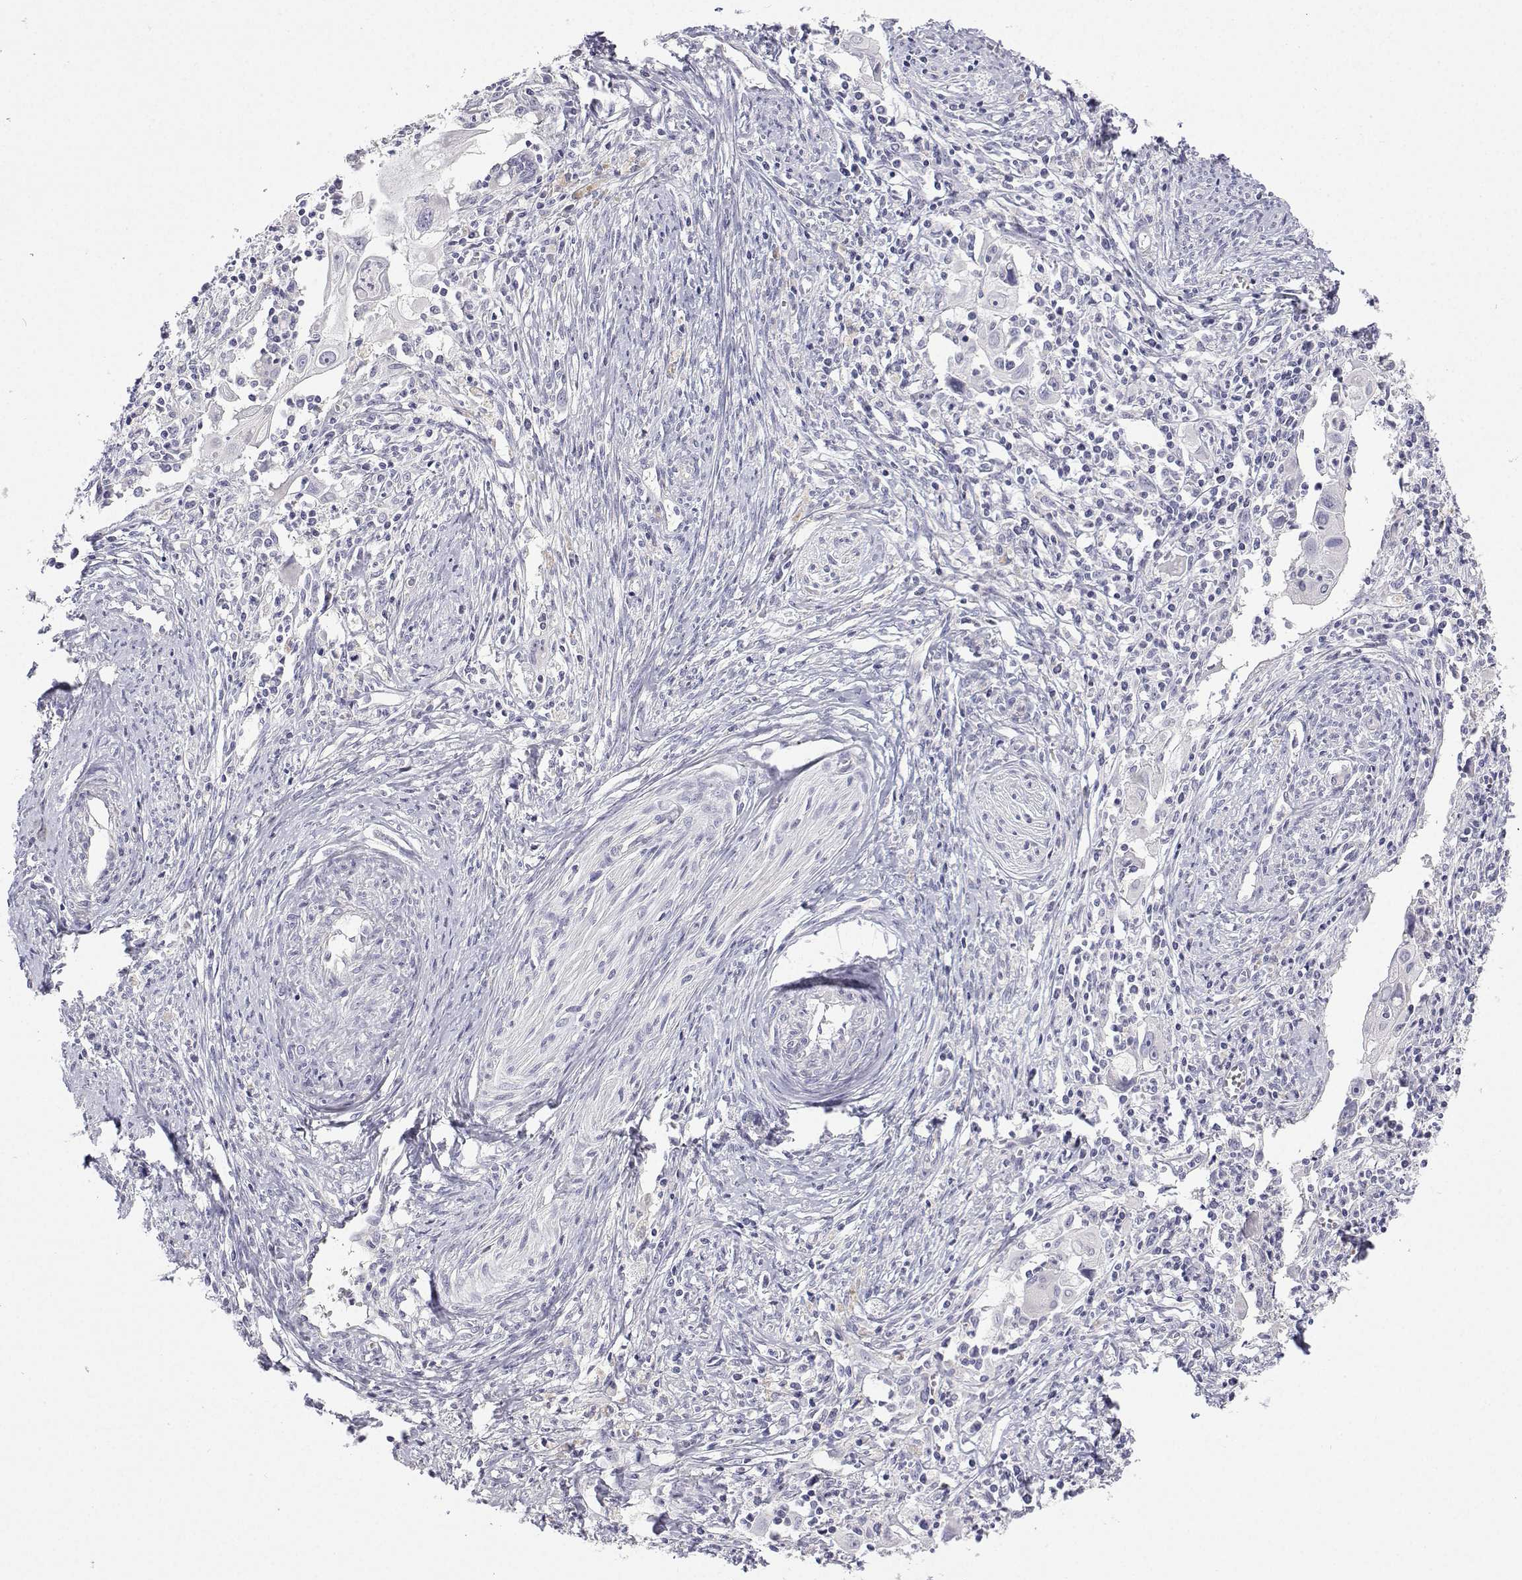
{"staining": {"intensity": "negative", "quantity": "none", "location": "none"}, "tissue": "cervical cancer", "cell_type": "Tumor cells", "image_type": "cancer", "snomed": [{"axis": "morphology", "description": "Squamous cell carcinoma, NOS"}, {"axis": "topography", "description": "Cervix"}], "caption": "IHC of squamous cell carcinoma (cervical) shows no expression in tumor cells.", "gene": "ANKRD65", "patient": {"sex": "female", "age": 30}}